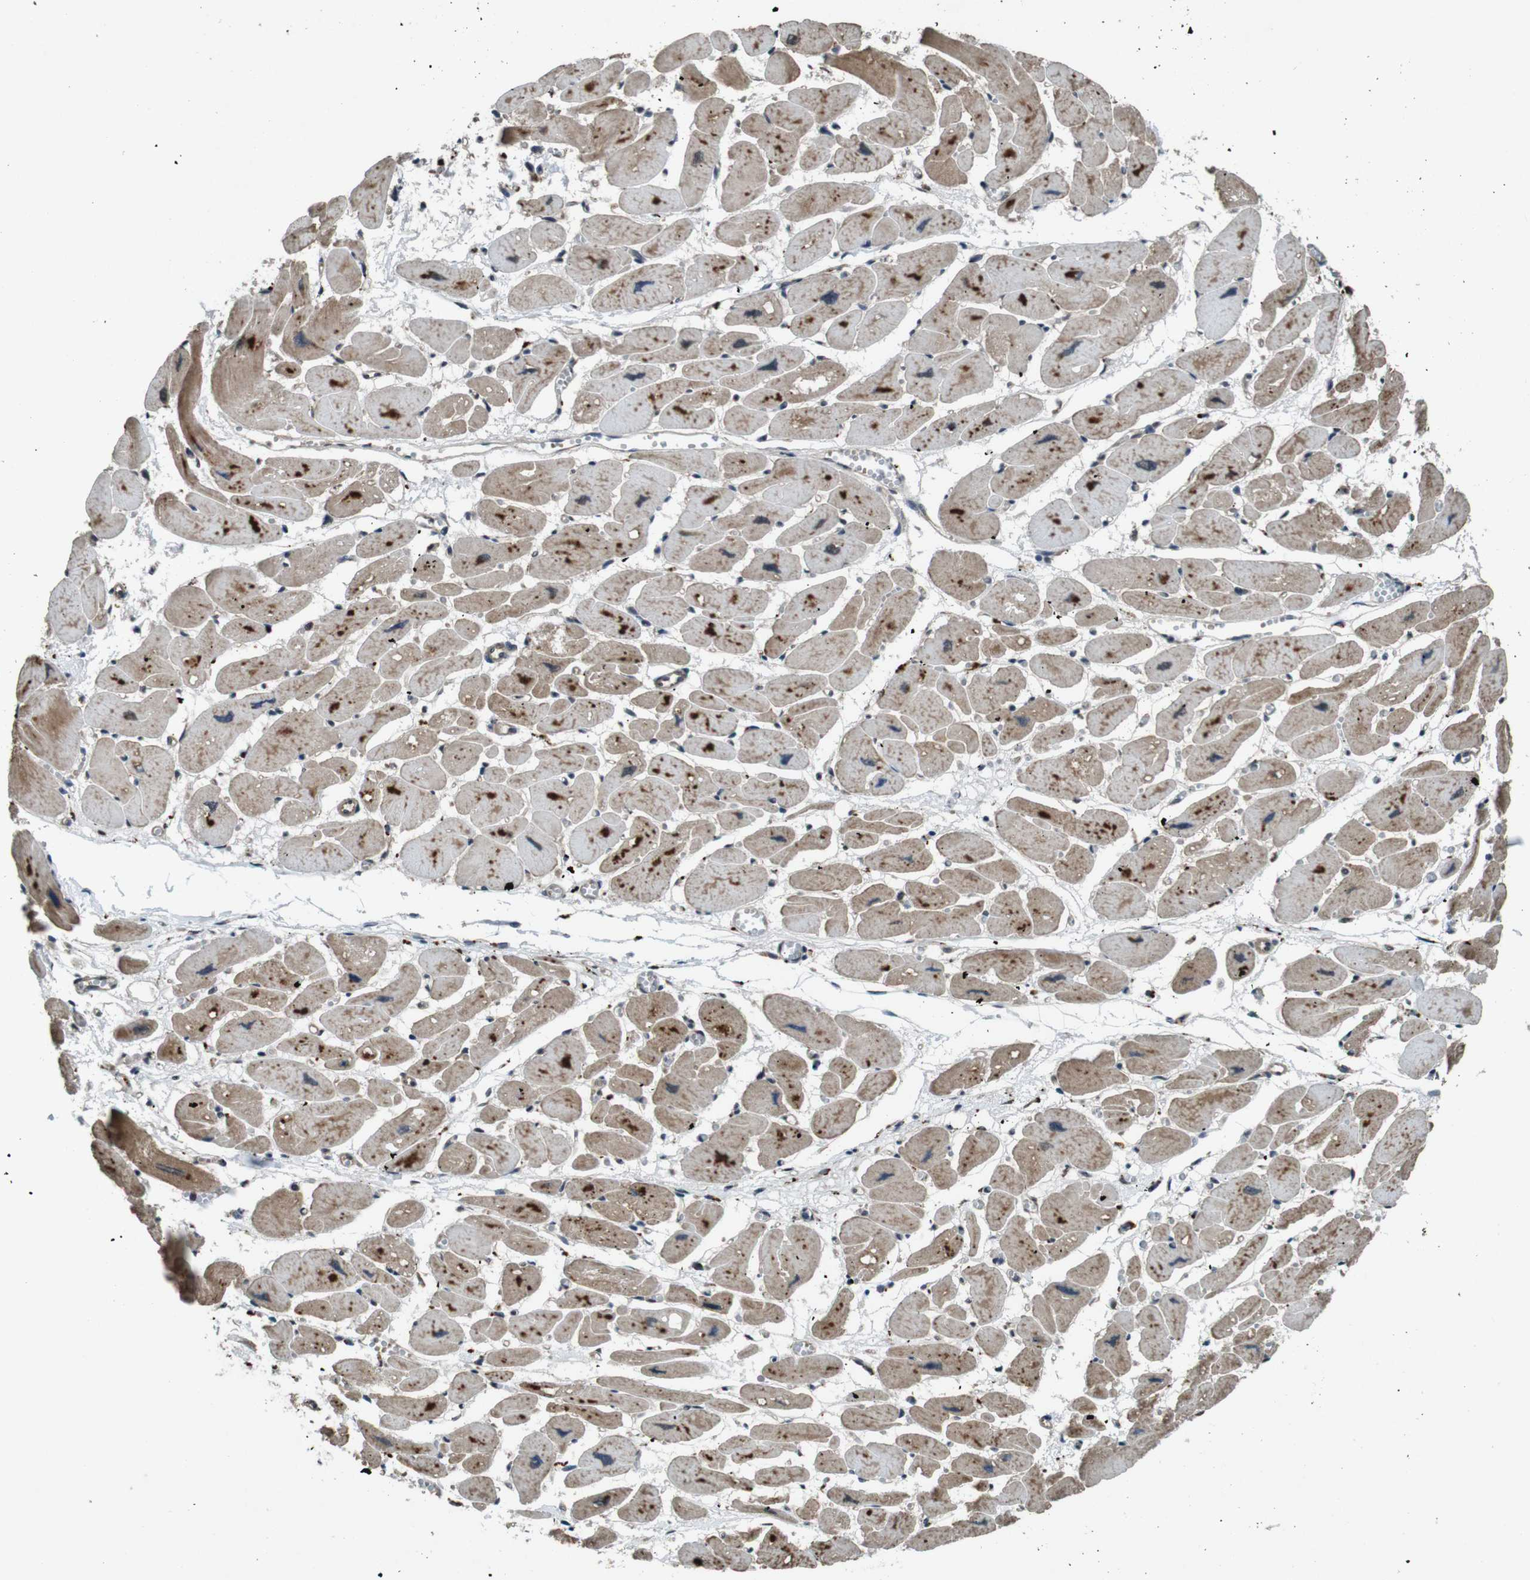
{"staining": {"intensity": "moderate", "quantity": ">75%", "location": "cytoplasmic/membranous"}, "tissue": "heart muscle", "cell_type": "Cardiomyocytes", "image_type": "normal", "snomed": [{"axis": "morphology", "description": "Normal tissue, NOS"}, {"axis": "topography", "description": "Heart"}], "caption": "IHC of benign heart muscle exhibits medium levels of moderate cytoplasmic/membranous staining in approximately >75% of cardiomyocytes.", "gene": "SOCS1", "patient": {"sex": "female", "age": 54}}